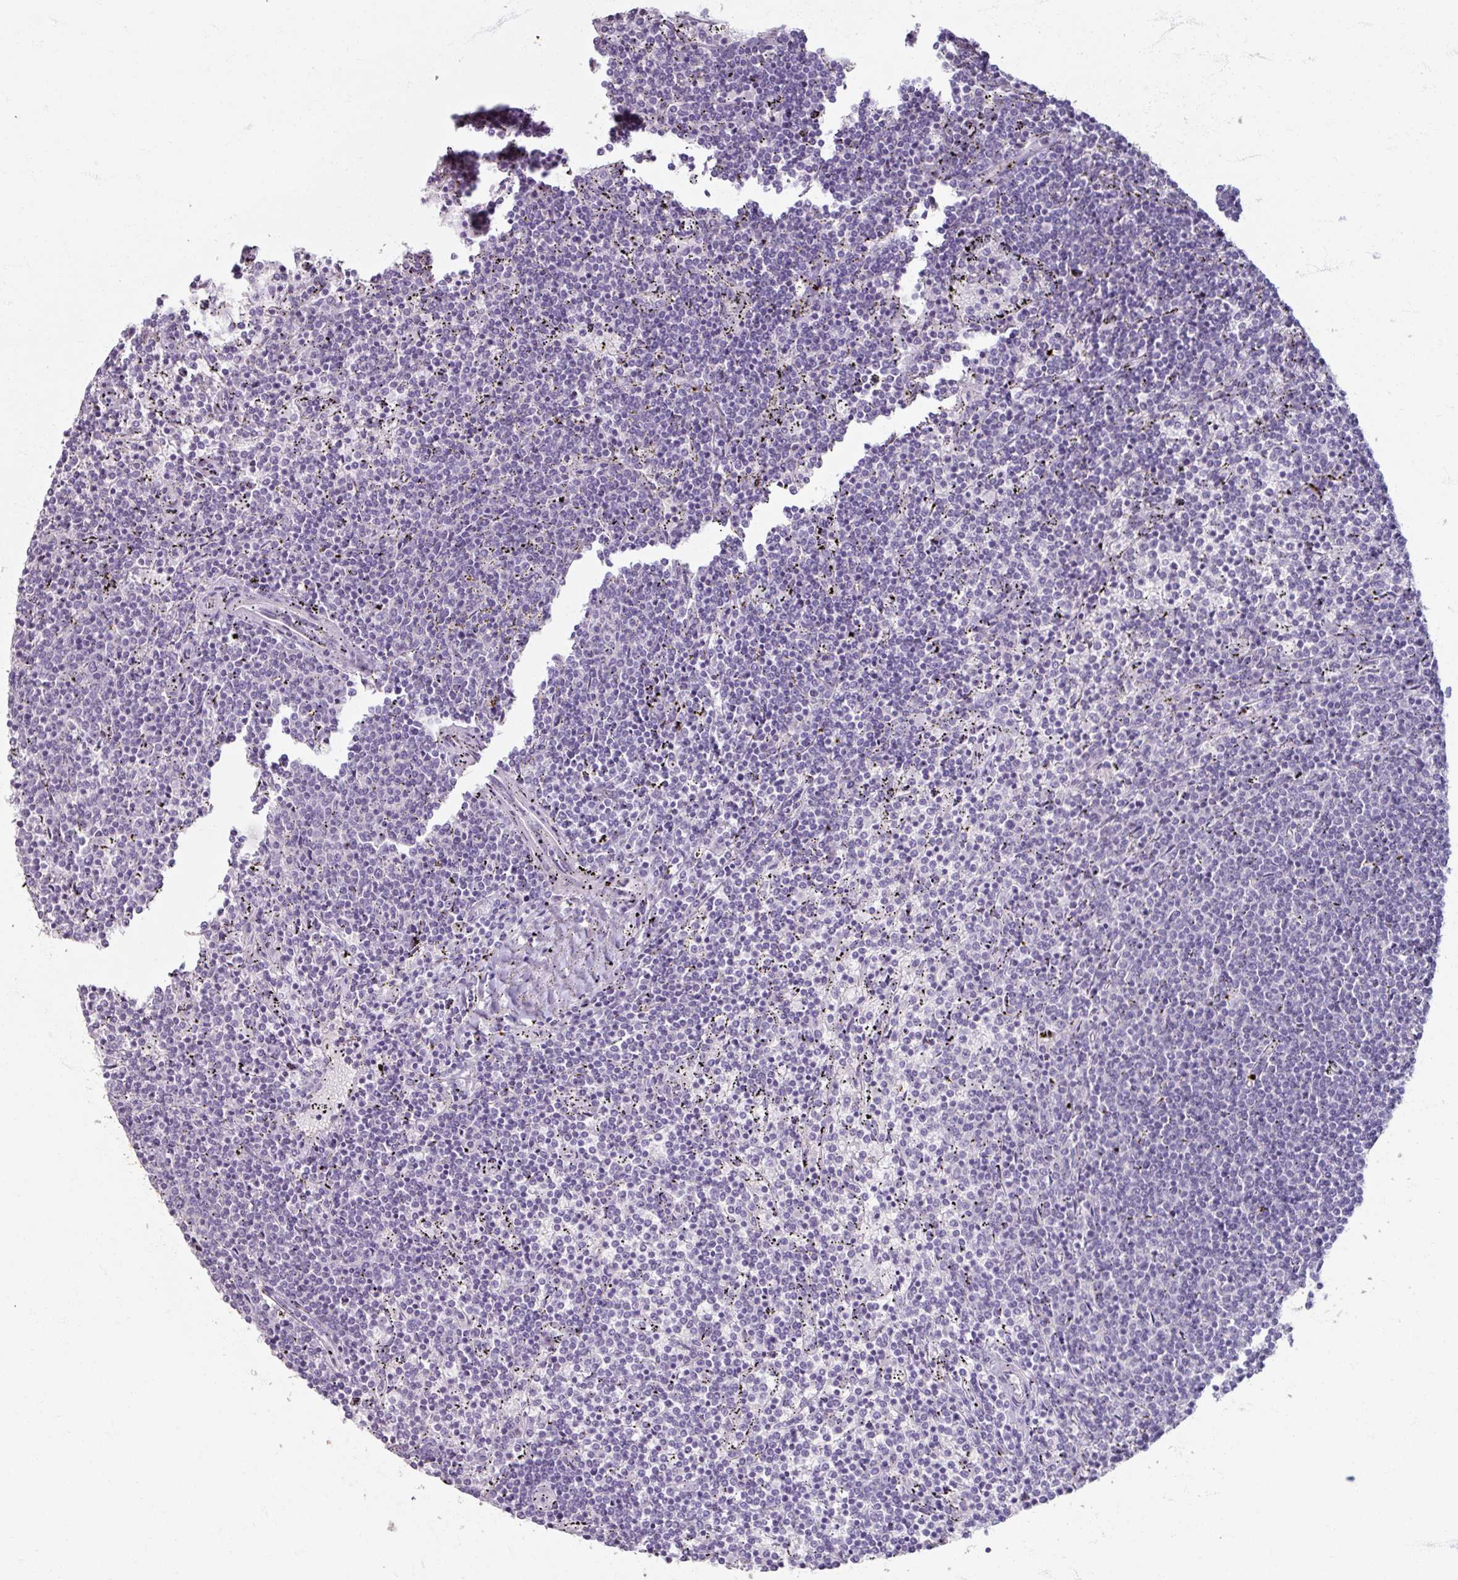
{"staining": {"intensity": "negative", "quantity": "none", "location": "none"}, "tissue": "lymphoma", "cell_type": "Tumor cells", "image_type": "cancer", "snomed": [{"axis": "morphology", "description": "Malignant lymphoma, non-Hodgkin's type, Low grade"}, {"axis": "topography", "description": "Spleen"}], "caption": "Protein analysis of lymphoma exhibits no significant positivity in tumor cells.", "gene": "TG", "patient": {"sex": "female", "age": 50}}